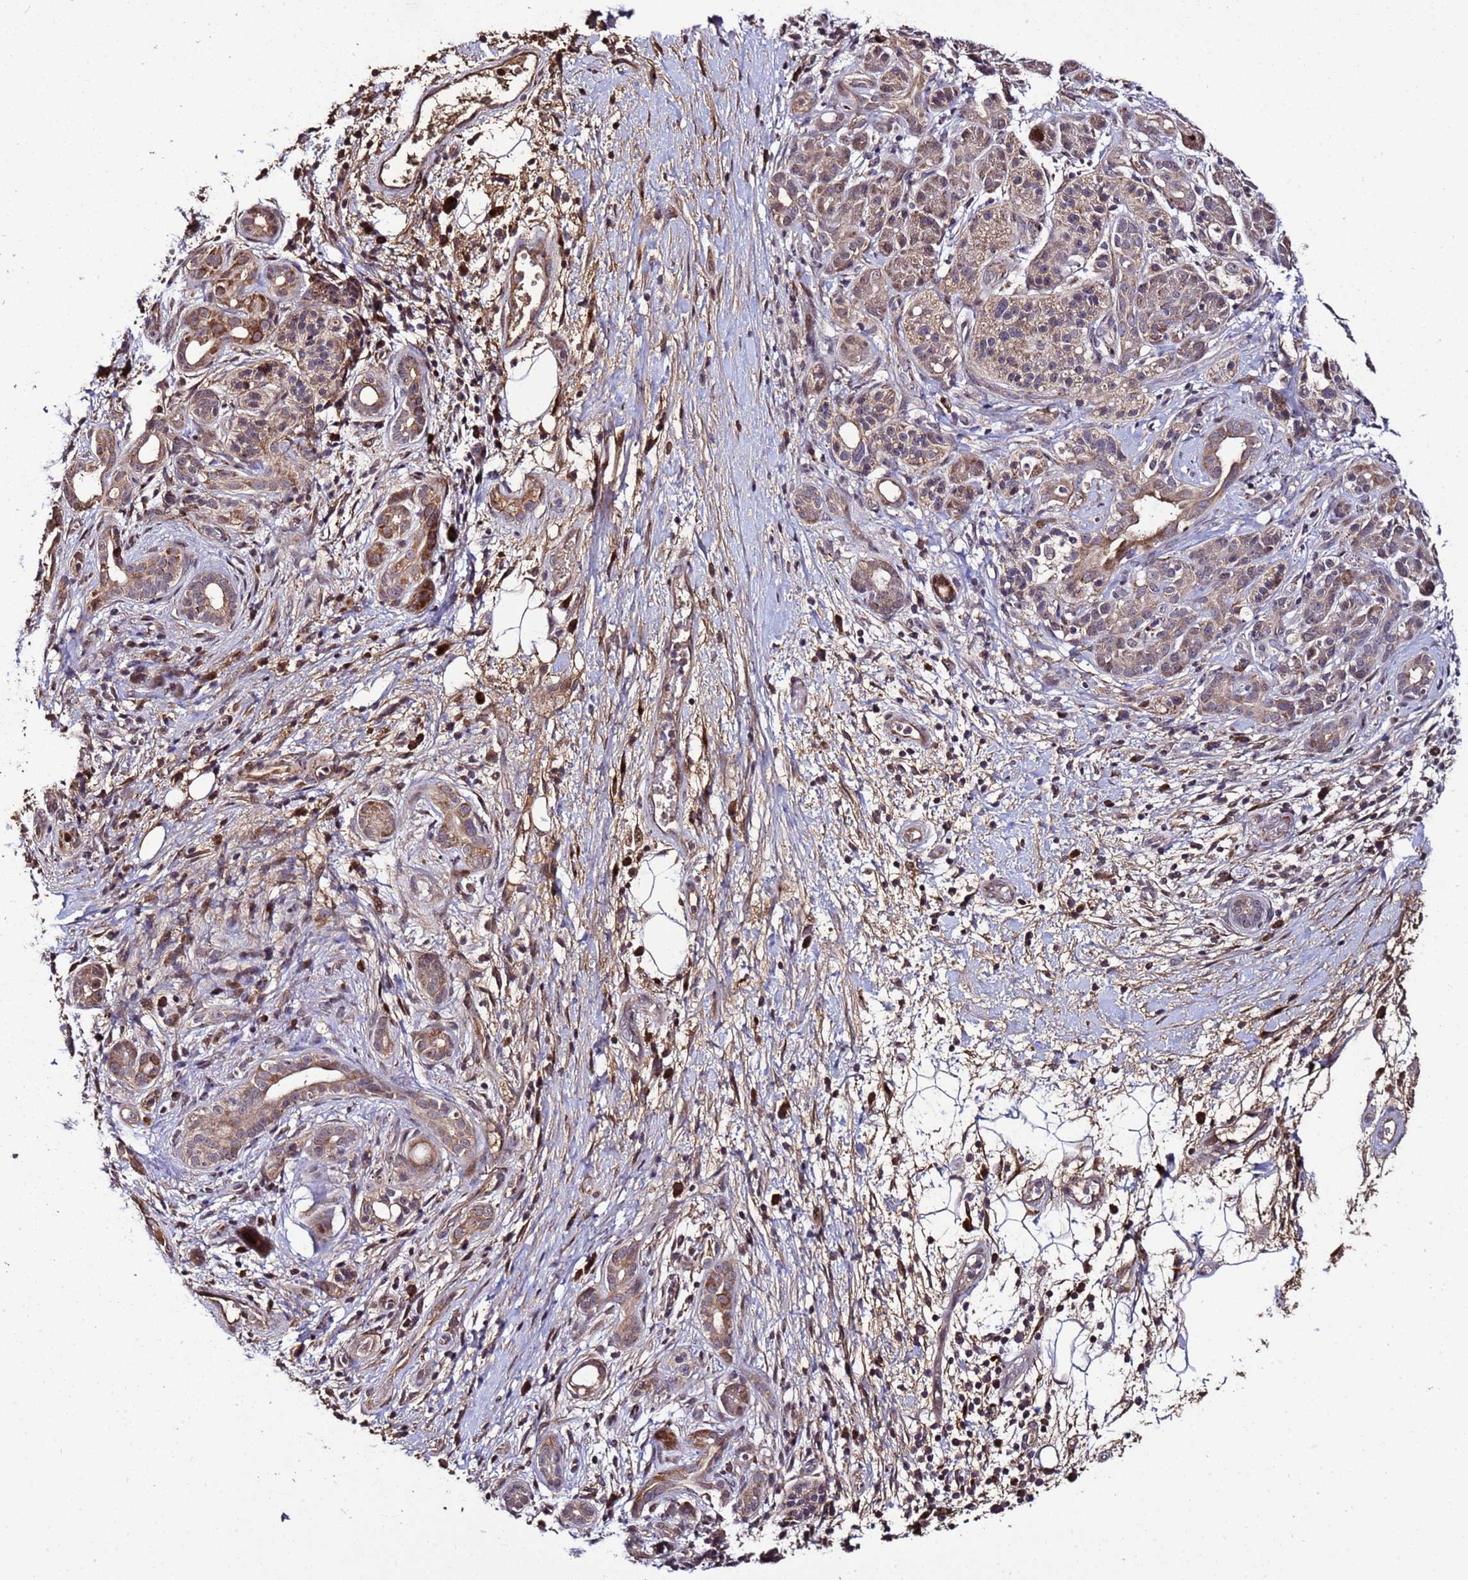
{"staining": {"intensity": "moderate", "quantity": ">75%", "location": "cytoplasmic/membranous"}, "tissue": "pancreatic cancer", "cell_type": "Tumor cells", "image_type": "cancer", "snomed": [{"axis": "morphology", "description": "Adenocarcinoma, NOS"}, {"axis": "topography", "description": "Pancreas"}], "caption": "A micrograph of adenocarcinoma (pancreatic) stained for a protein demonstrates moderate cytoplasmic/membranous brown staining in tumor cells.", "gene": "WNK4", "patient": {"sex": "male", "age": 78}}